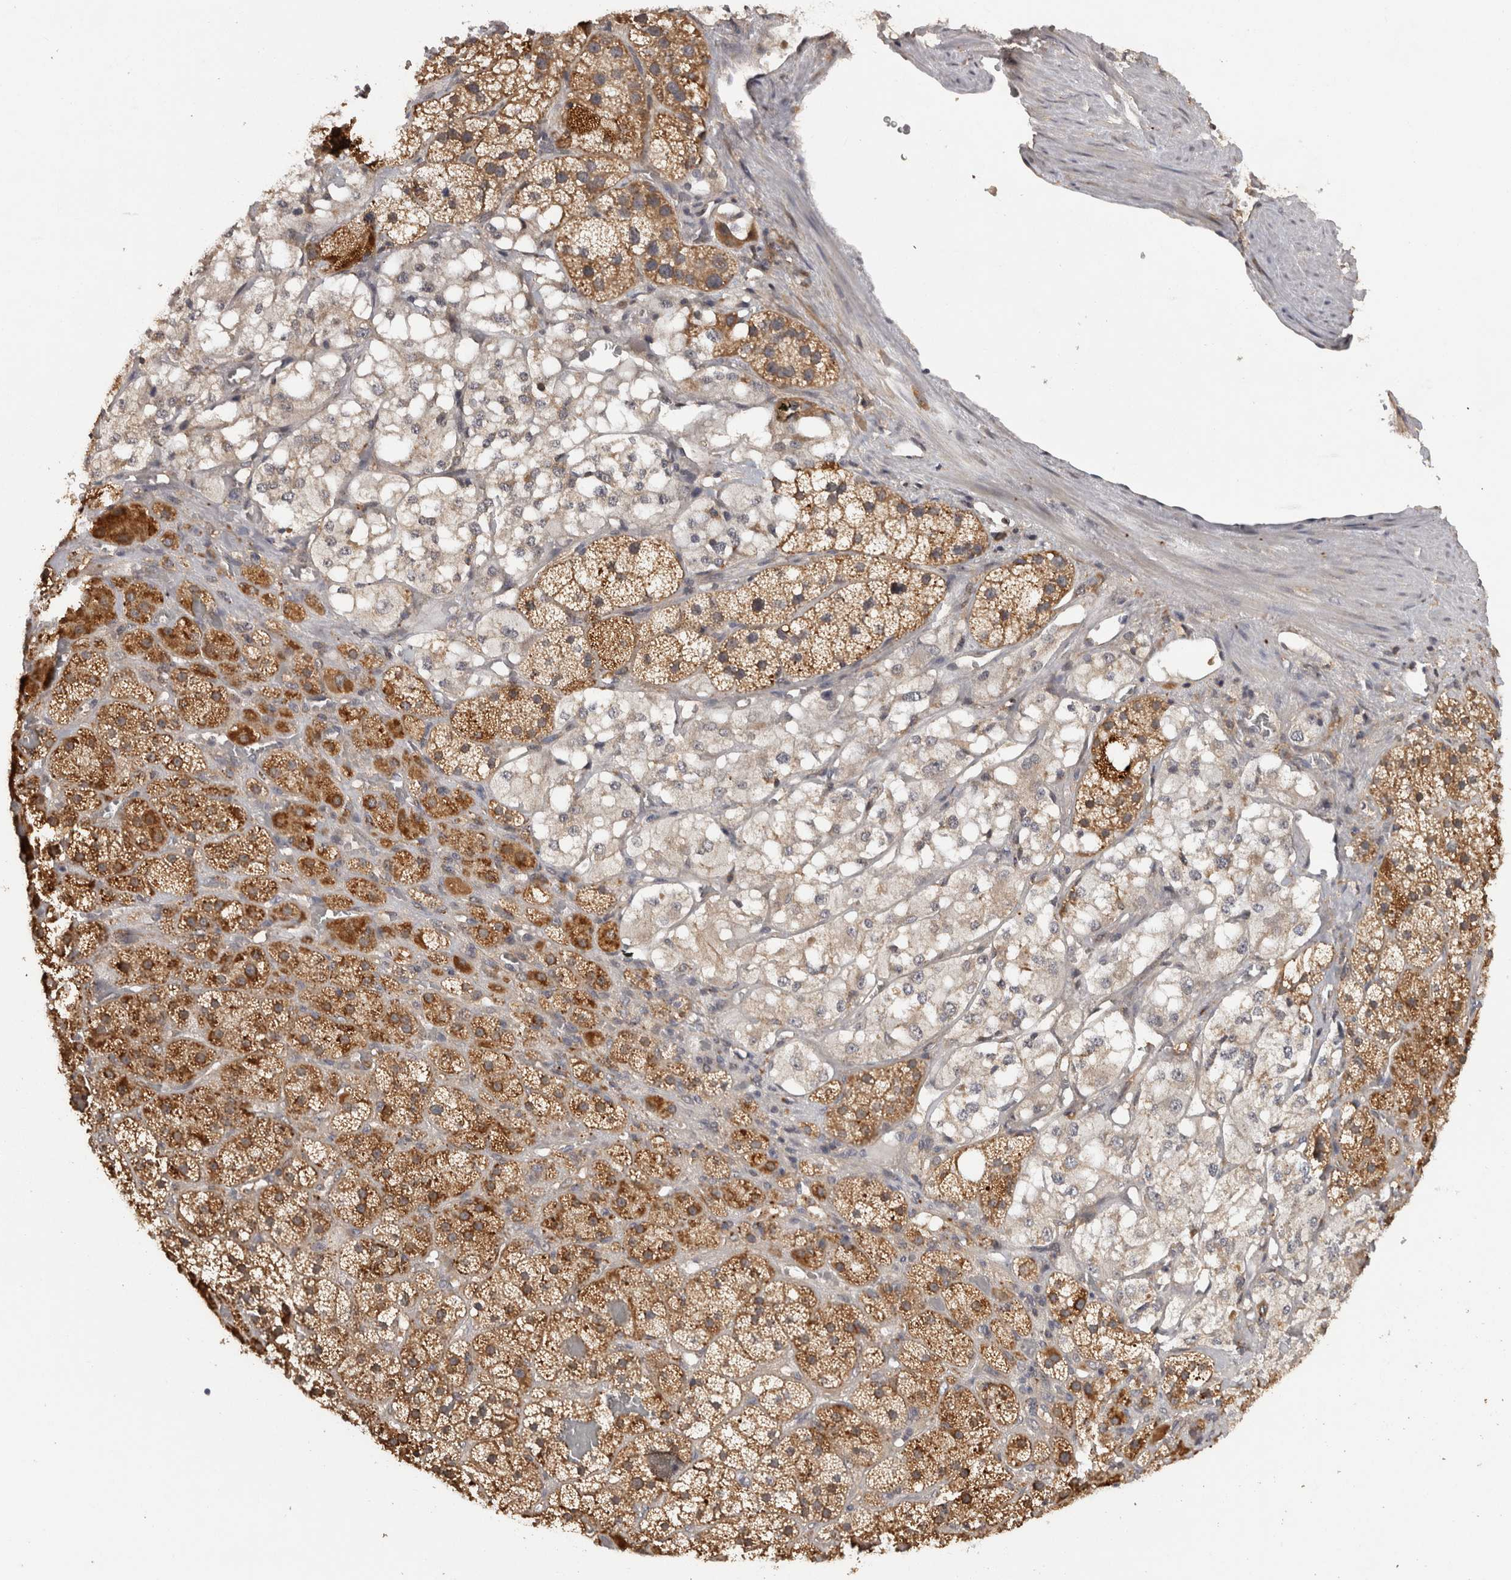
{"staining": {"intensity": "moderate", "quantity": ">75%", "location": "cytoplasmic/membranous"}, "tissue": "adrenal gland", "cell_type": "Glandular cells", "image_type": "normal", "snomed": [{"axis": "morphology", "description": "Normal tissue, NOS"}, {"axis": "topography", "description": "Adrenal gland"}], "caption": "This image reveals normal adrenal gland stained with IHC to label a protein in brown. The cytoplasmic/membranous of glandular cells show moderate positivity for the protein. Nuclei are counter-stained blue.", "gene": "ACAT2", "patient": {"sex": "male", "age": 57}}